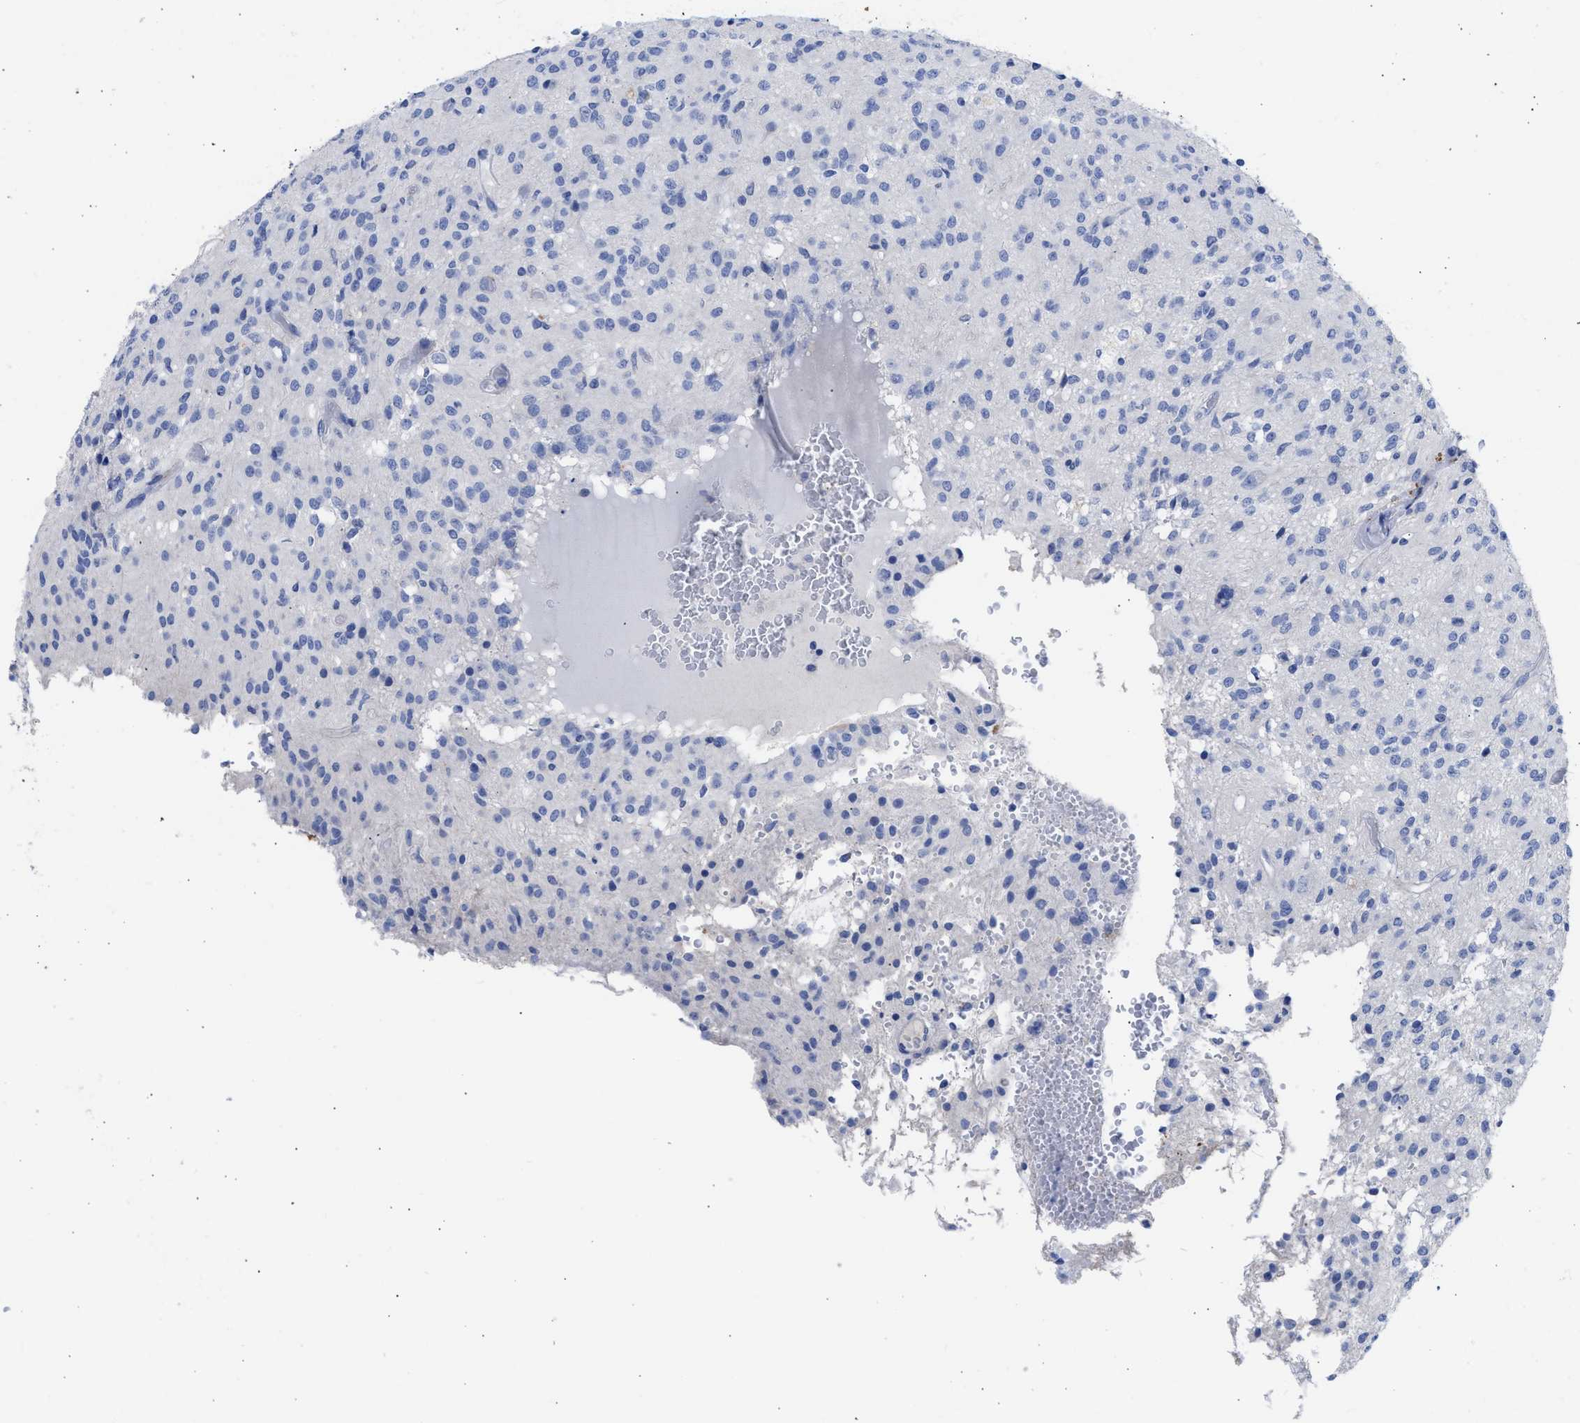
{"staining": {"intensity": "negative", "quantity": "none", "location": "none"}, "tissue": "glioma", "cell_type": "Tumor cells", "image_type": "cancer", "snomed": [{"axis": "morphology", "description": "Glioma, malignant, High grade"}, {"axis": "topography", "description": "Brain"}], "caption": "A micrograph of human glioma is negative for staining in tumor cells. (Stains: DAB (3,3'-diaminobenzidine) immunohistochemistry (IHC) with hematoxylin counter stain, Microscopy: brightfield microscopy at high magnification).", "gene": "RSPH1", "patient": {"sex": "female", "age": 59}}